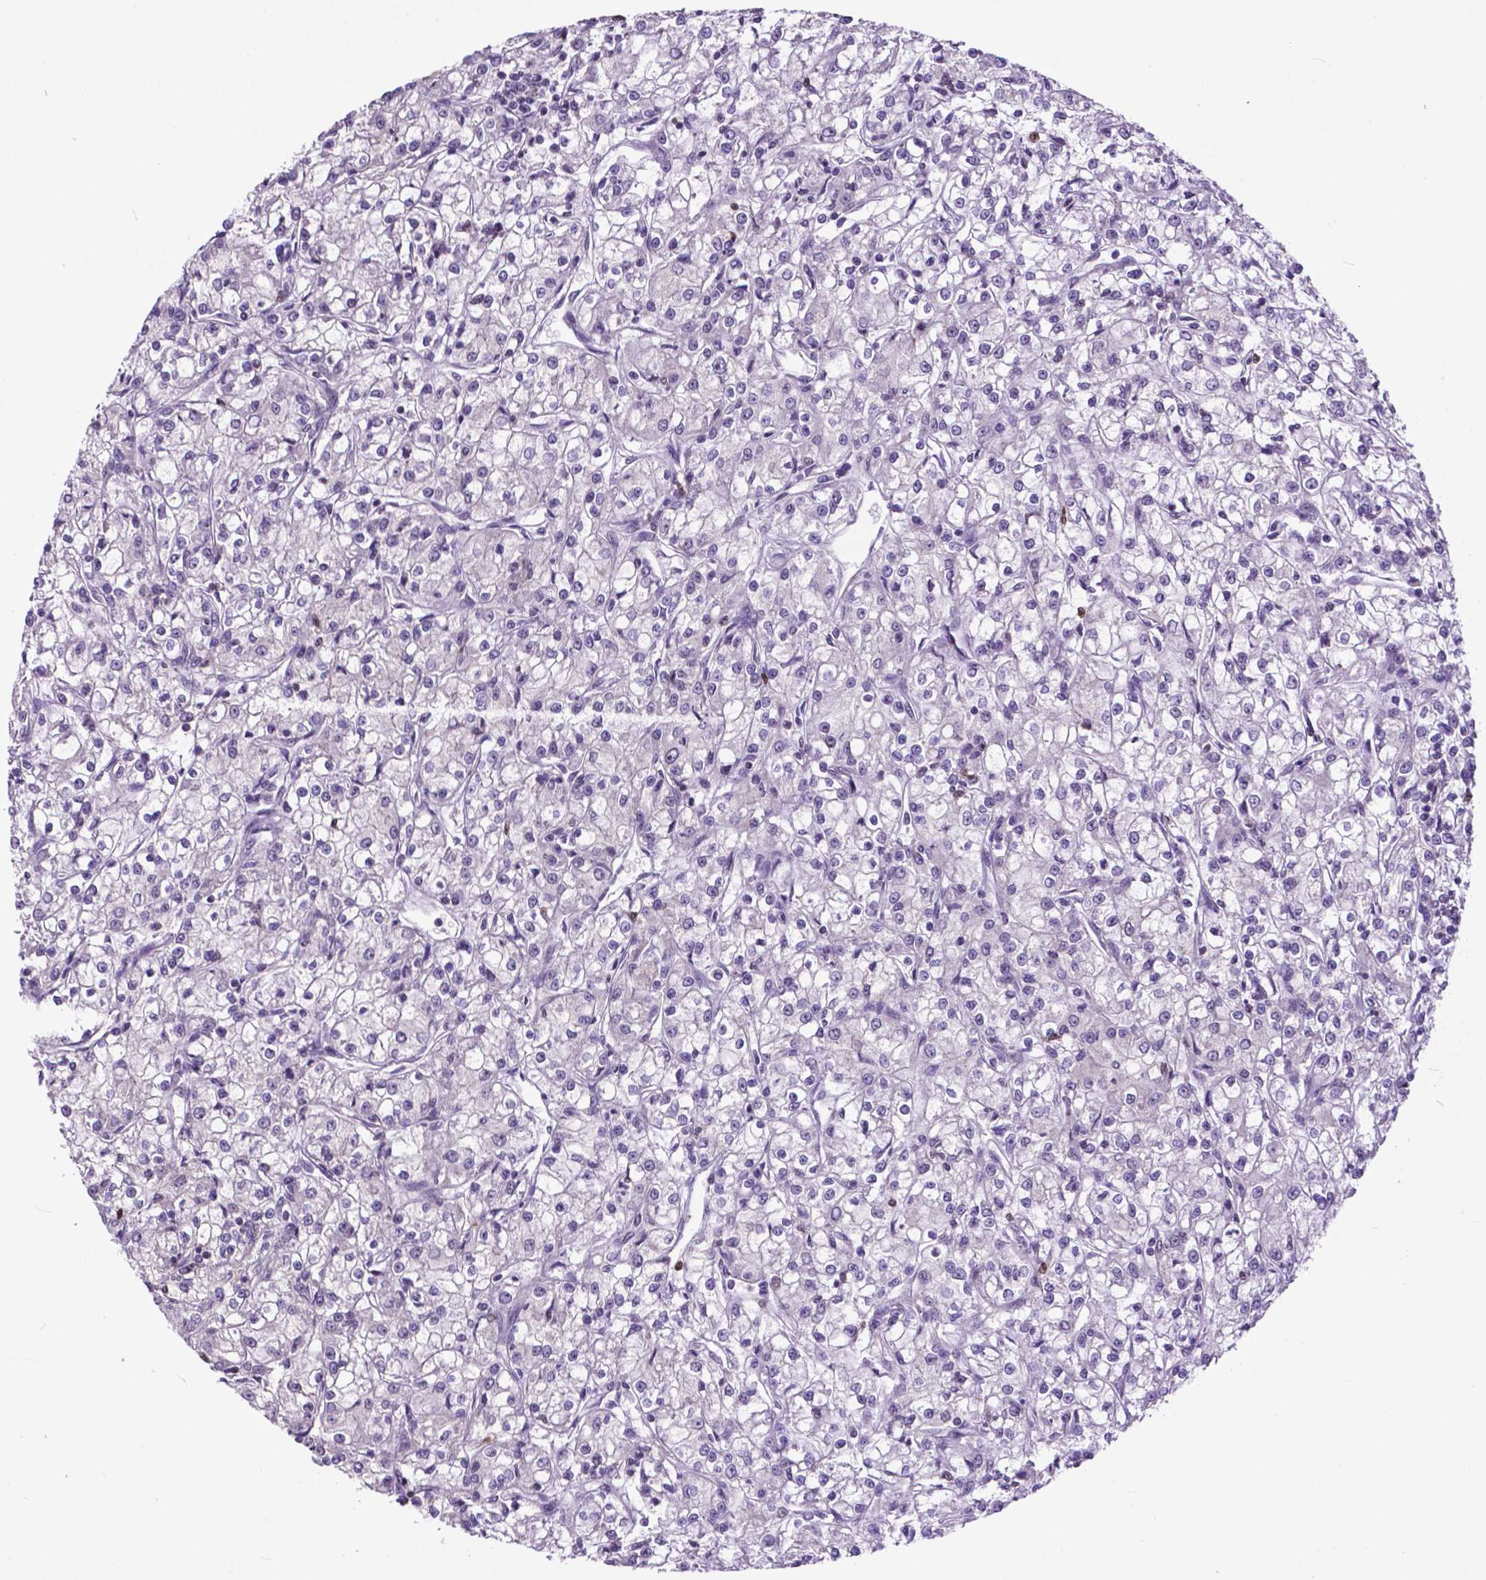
{"staining": {"intensity": "negative", "quantity": "none", "location": "none"}, "tissue": "renal cancer", "cell_type": "Tumor cells", "image_type": "cancer", "snomed": [{"axis": "morphology", "description": "Adenocarcinoma, NOS"}, {"axis": "topography", "description": "Kidney"}], "caption": "There is no significant staining in tumor cells of adenocarcinoma (renal).", "gene": "FAF1", "patient": {"sex": "female", "age": 59}}